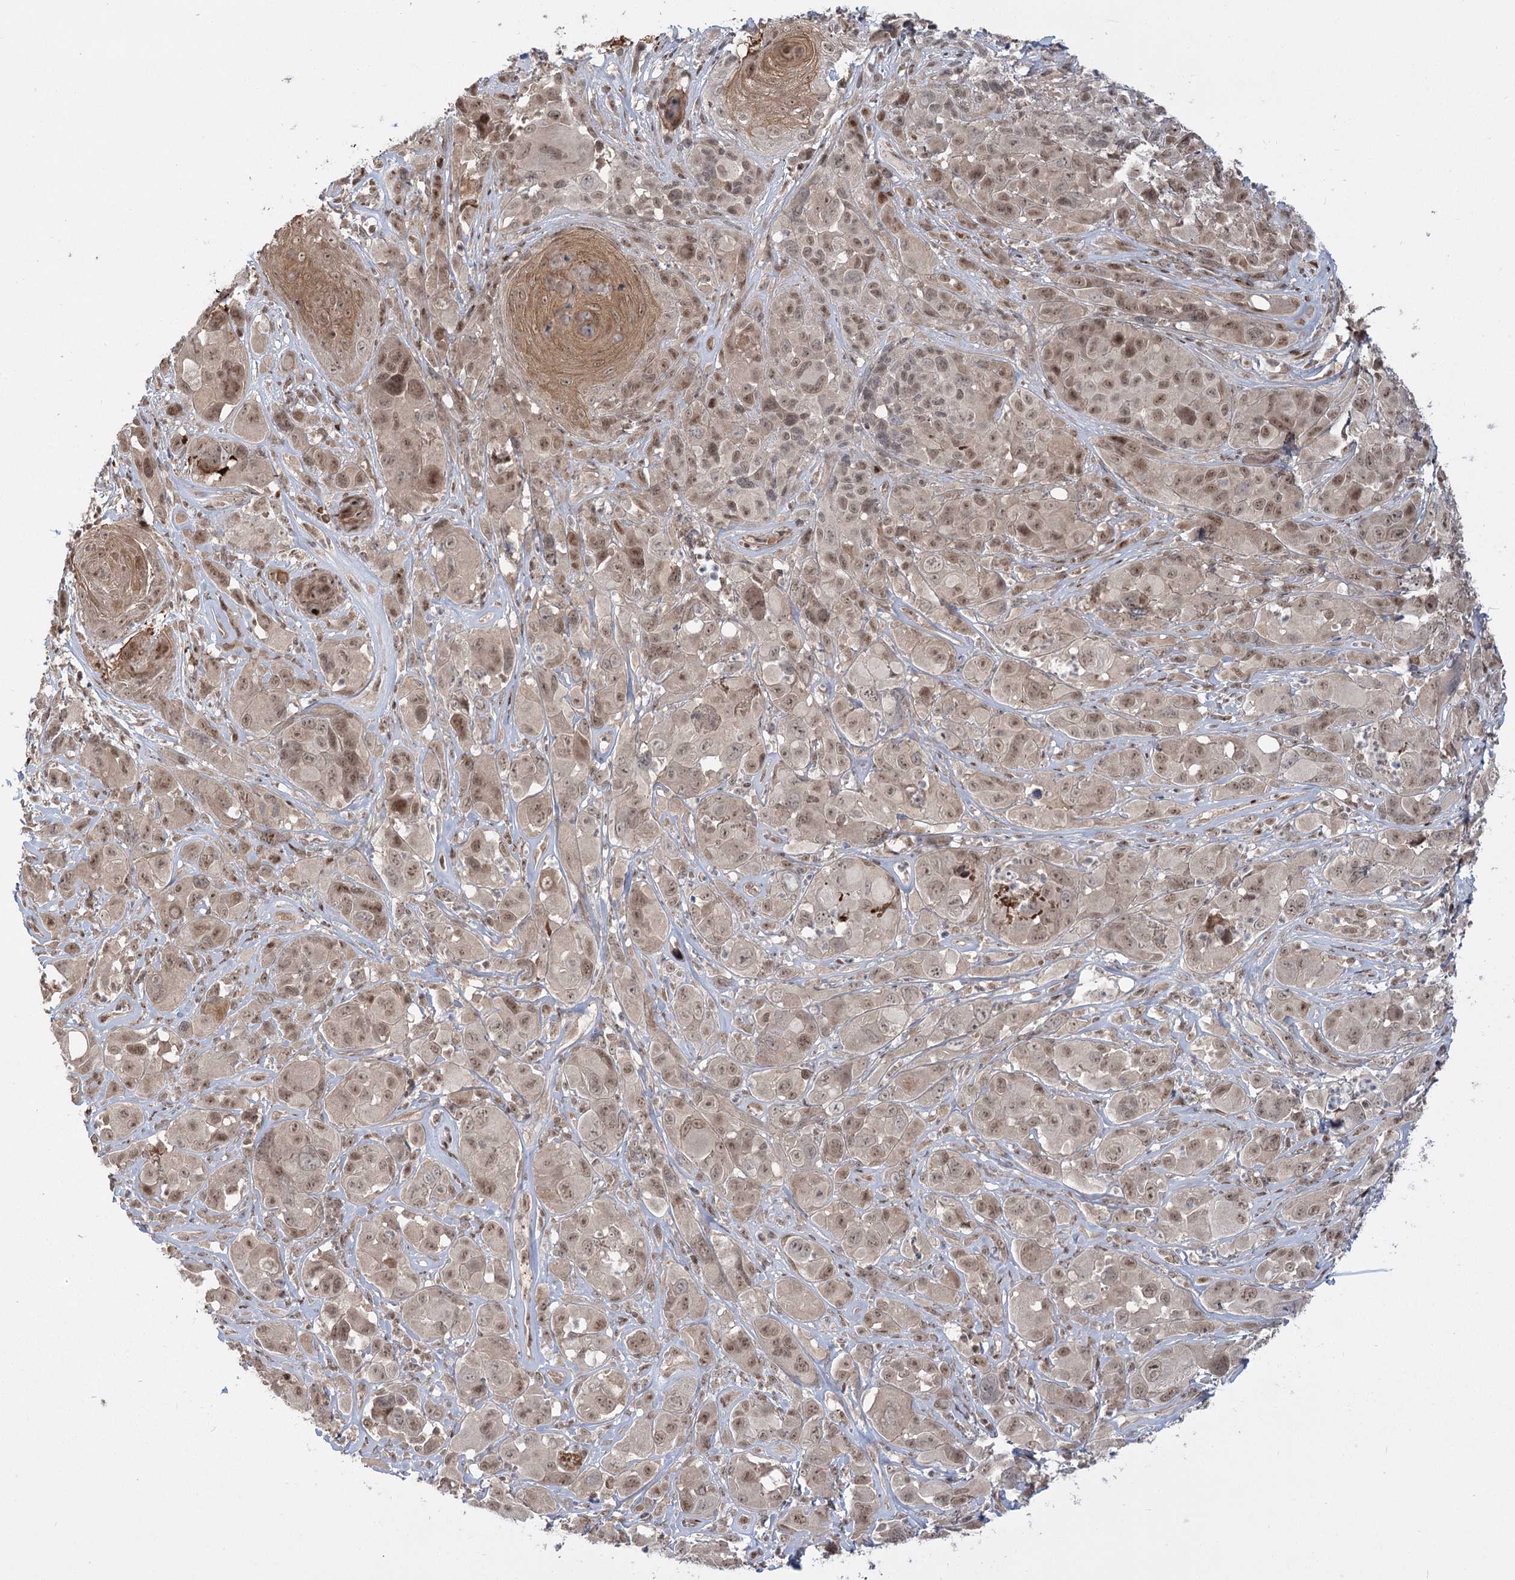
{"staining": {"intensity": "moderate", "quantity": "25%-75%", "location": "nuclear"}, "tissue": "melanoma", "cell_type": "Tumor cells", "image_type": "cancer", "snomed": [{"axis": "morphology", "description": "Malignant melanoma, NOS"}, {"axis": "topography", "description": "Skin of trunk"}], "caption": "Immunohistochemical staining of human malignant melanoma reveals moderate nuclear protein expression in approximately 25%-75% of tumor cells.", "gene": "HELQ", "patient": {"sex": "male", "age": 71}}